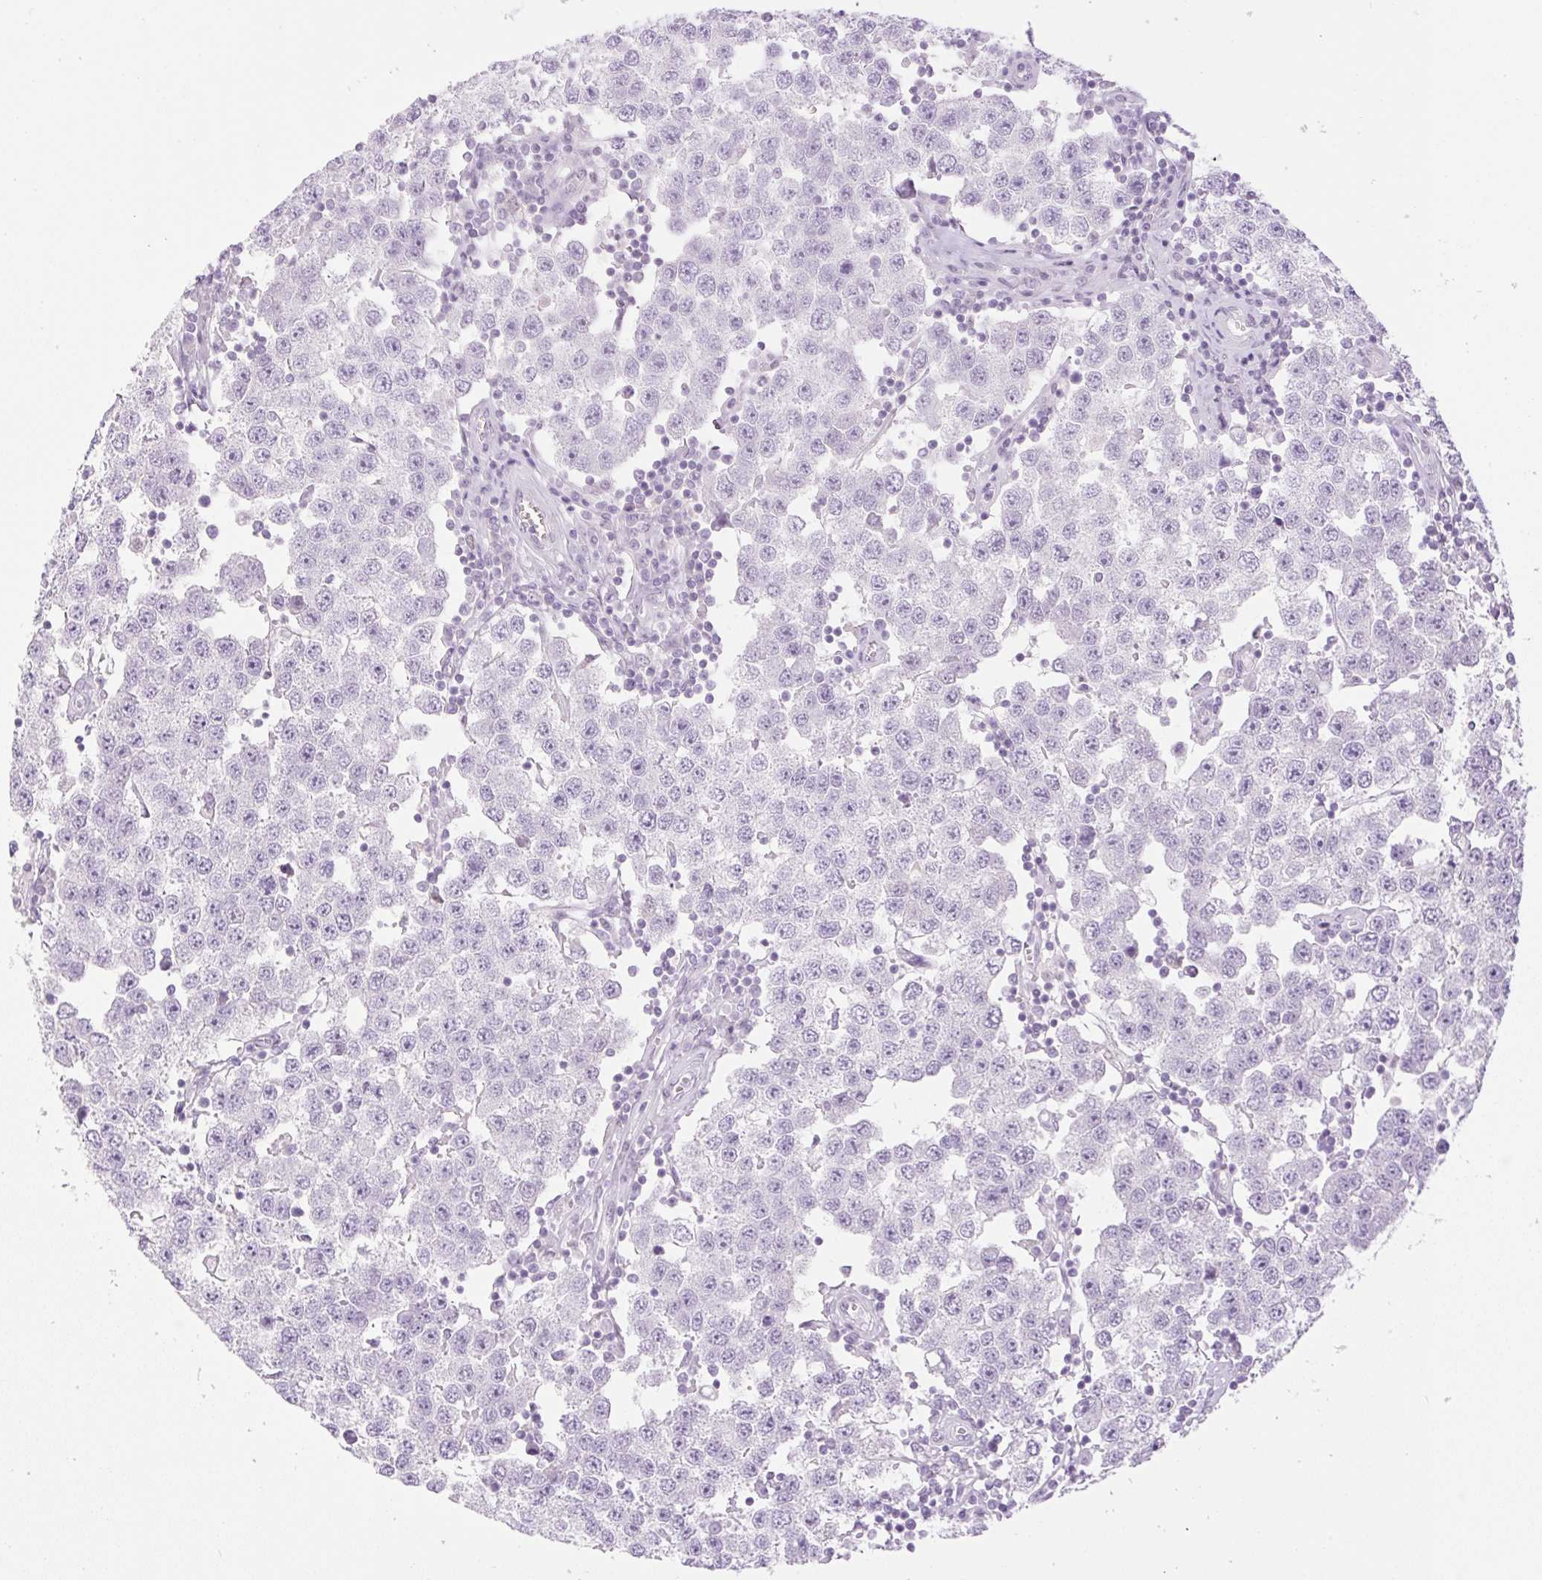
{"staining": {"intensity": "negative", "quantity": "none", "location": "none"}, "tissue": "testis cancer", "cell_type": "Tumor cells", "image_type": "cancer", "snomed": [{"axis": "morphology", "description": "Seminoma, NOS"}, {"axis": "topography", "description": "Testis"}], "caption": "Testis cancer was stained to show a protein in brown. There is no significant expression in tumor cells.", "gene": "SP140L", "patient": {"sex": "male", "age": 34}}